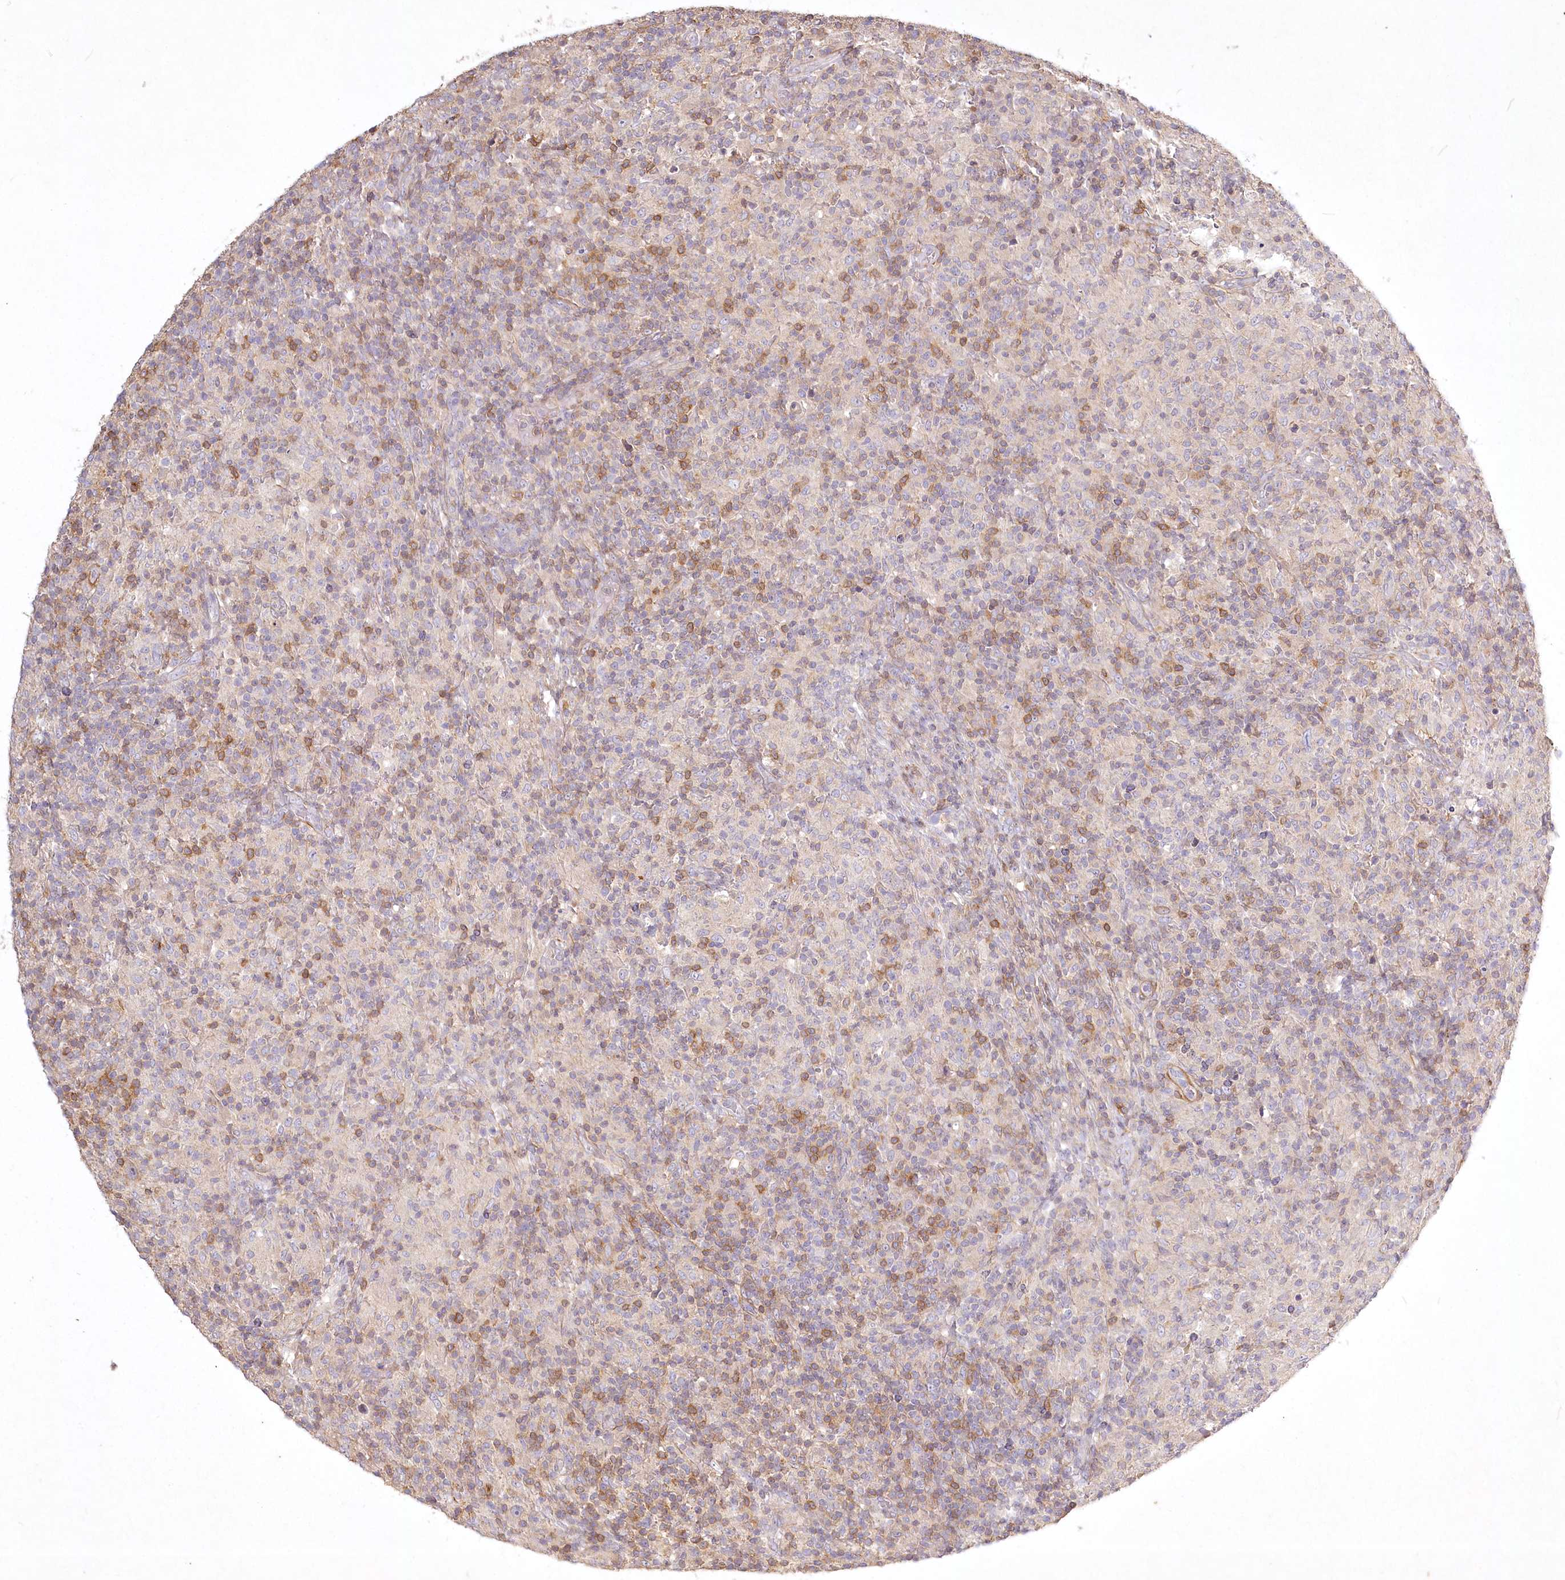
{"staining": {"intensity": "negative", "quantity": "none", "location": "none"}, "tissue": "lymphoma", "cell_type": "Tumor cells", "image_type": "cancer", "snomed": [{"axis": "morphology", "description": "Hodgkin's disease, NOS"}, {"axis": "topography", "description": "Lymph node"}], "caption": "DAB (3,3'-diaminobenzidine) immunohistochemical staining of lymphoma shows no significant positivity in tumor cells.", "gene": "INPP4B", "patient": {"sex": "male", "age": 70}}